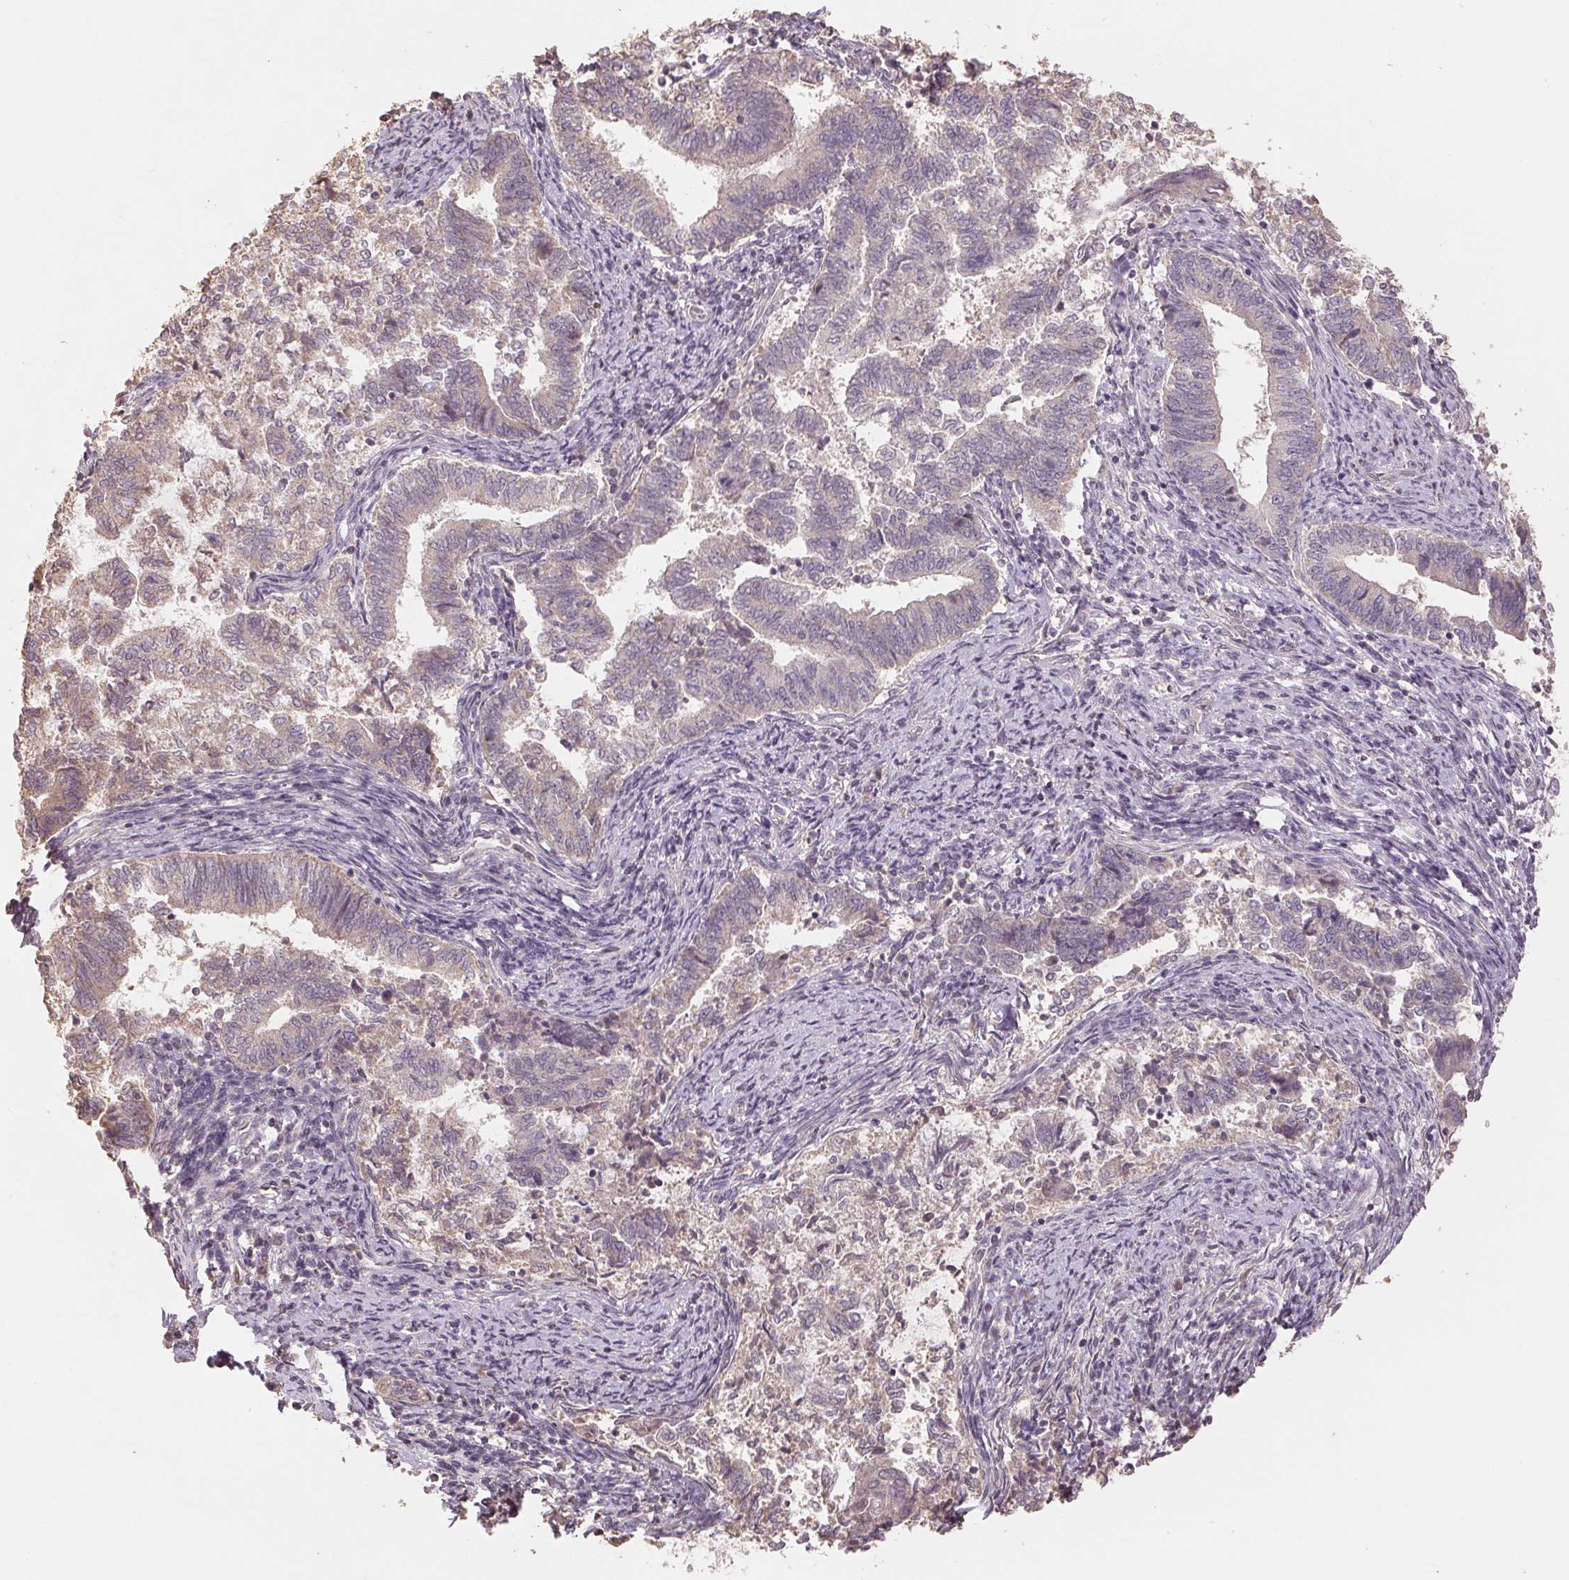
{"staining": {"intensity": "negative", "quantity": "none", "location": "none"}, "tissue": "endometrial cancer", "cell_type": "Tumor cells", "image_type": "cancer", "snomed": [{"axis": "morphology", "description": "Adenocarcinoma, NOS"}, {"axis": "topography", "description": "Endometrium"}], "caption": "Immunohistochemistry (IHC) of endometrial cancer (adenocarcinoma) displays no positivity in tumor cells.", "gene": "COX14", "patient": {"sex": "female", "age": 65}}